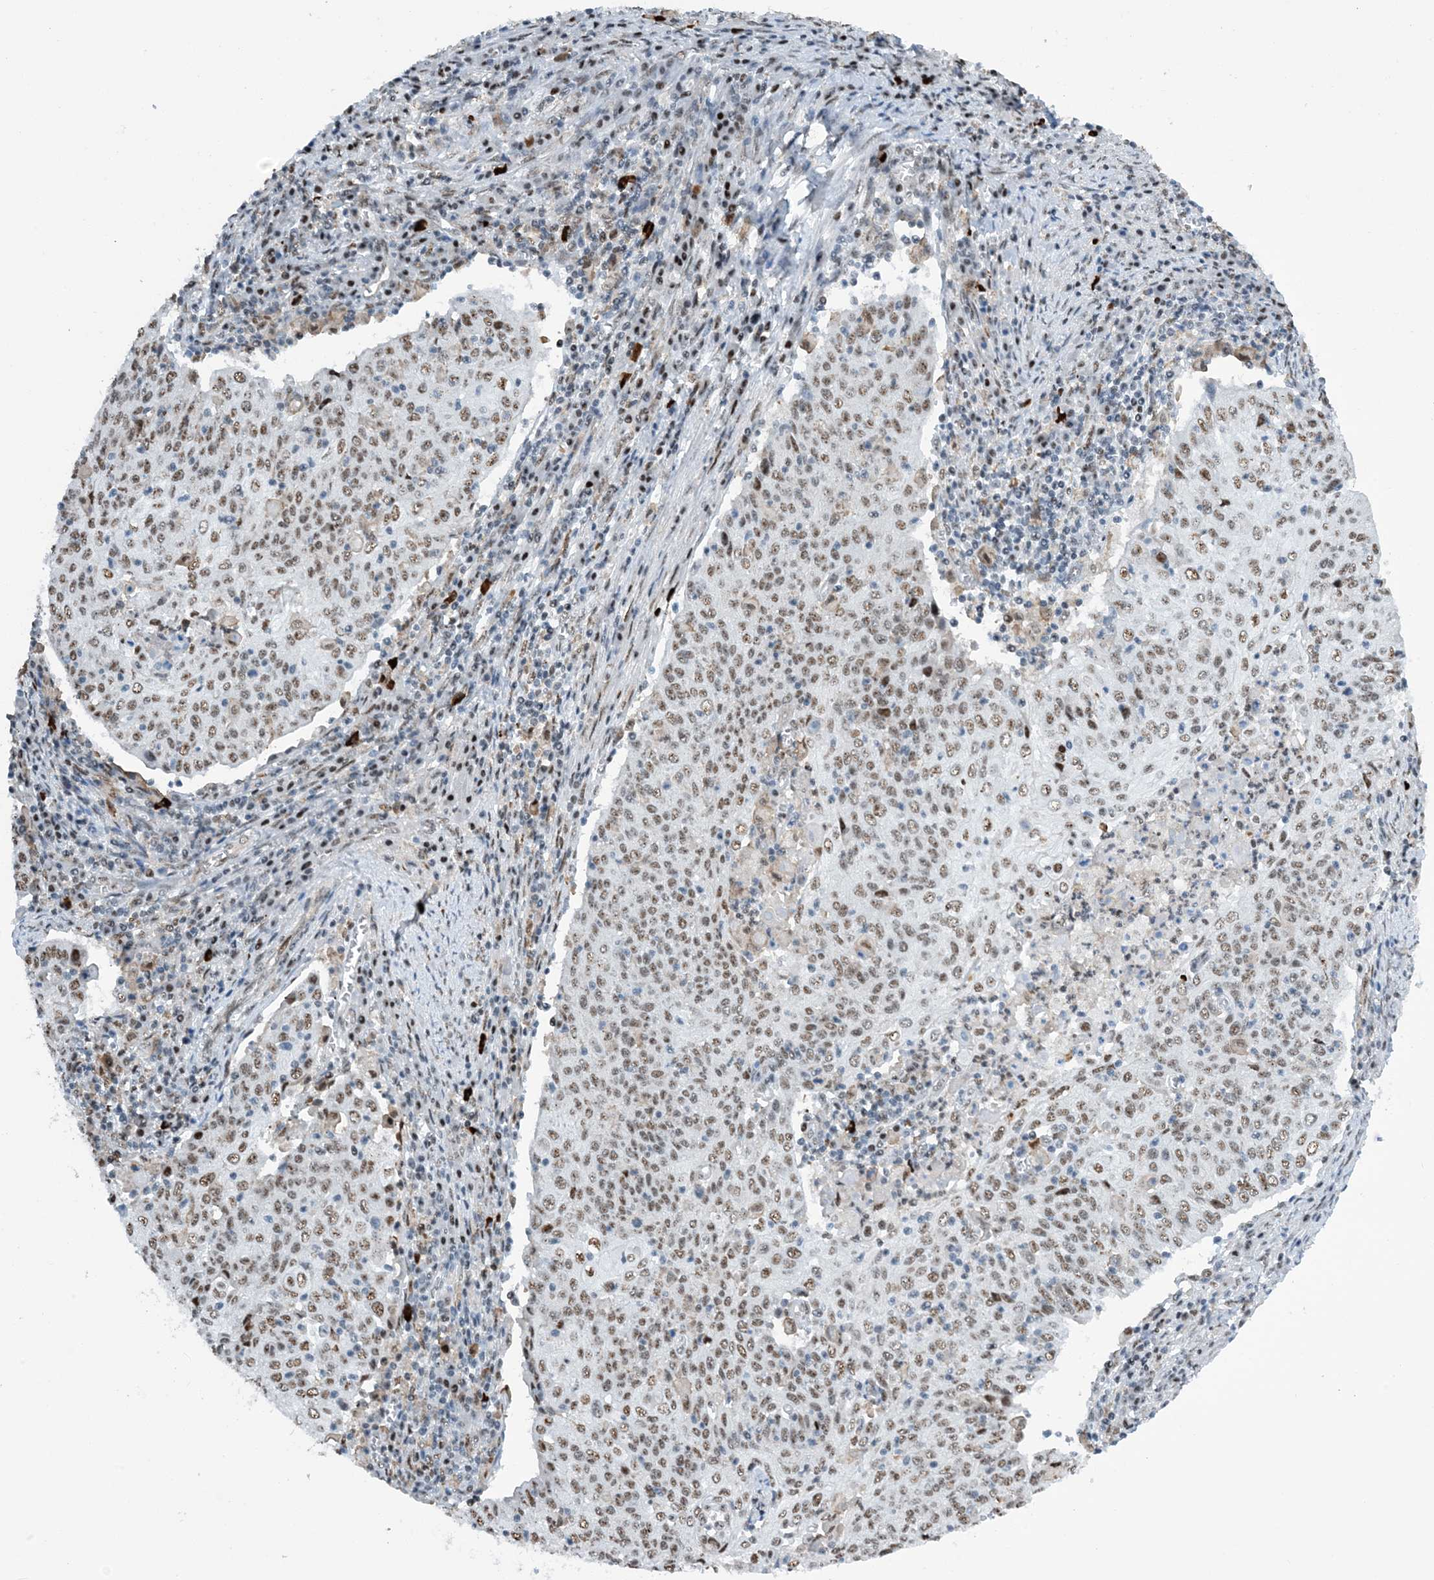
{"staining": {"intensity": "weak", "quantity": ">75%", "location": "nuclear"}, "tissue": "cervical cancer", "cell_type": "Tumor cells", "image_type": "cancer", "snomed": [{"axis": "morphology", "description": "Squamous cell carcinoma, NOS"}, {"axis": "topography", "description": "Cervix"}], "caption": "Squamous cell carcinoma (cervical) tissue exhibits weak nuclear staining in approximately >75% of tumor cells, visualized by immunohistochemistry.", "gene": "HEMK1", "patient": {"sex": "female", "age": 48}}